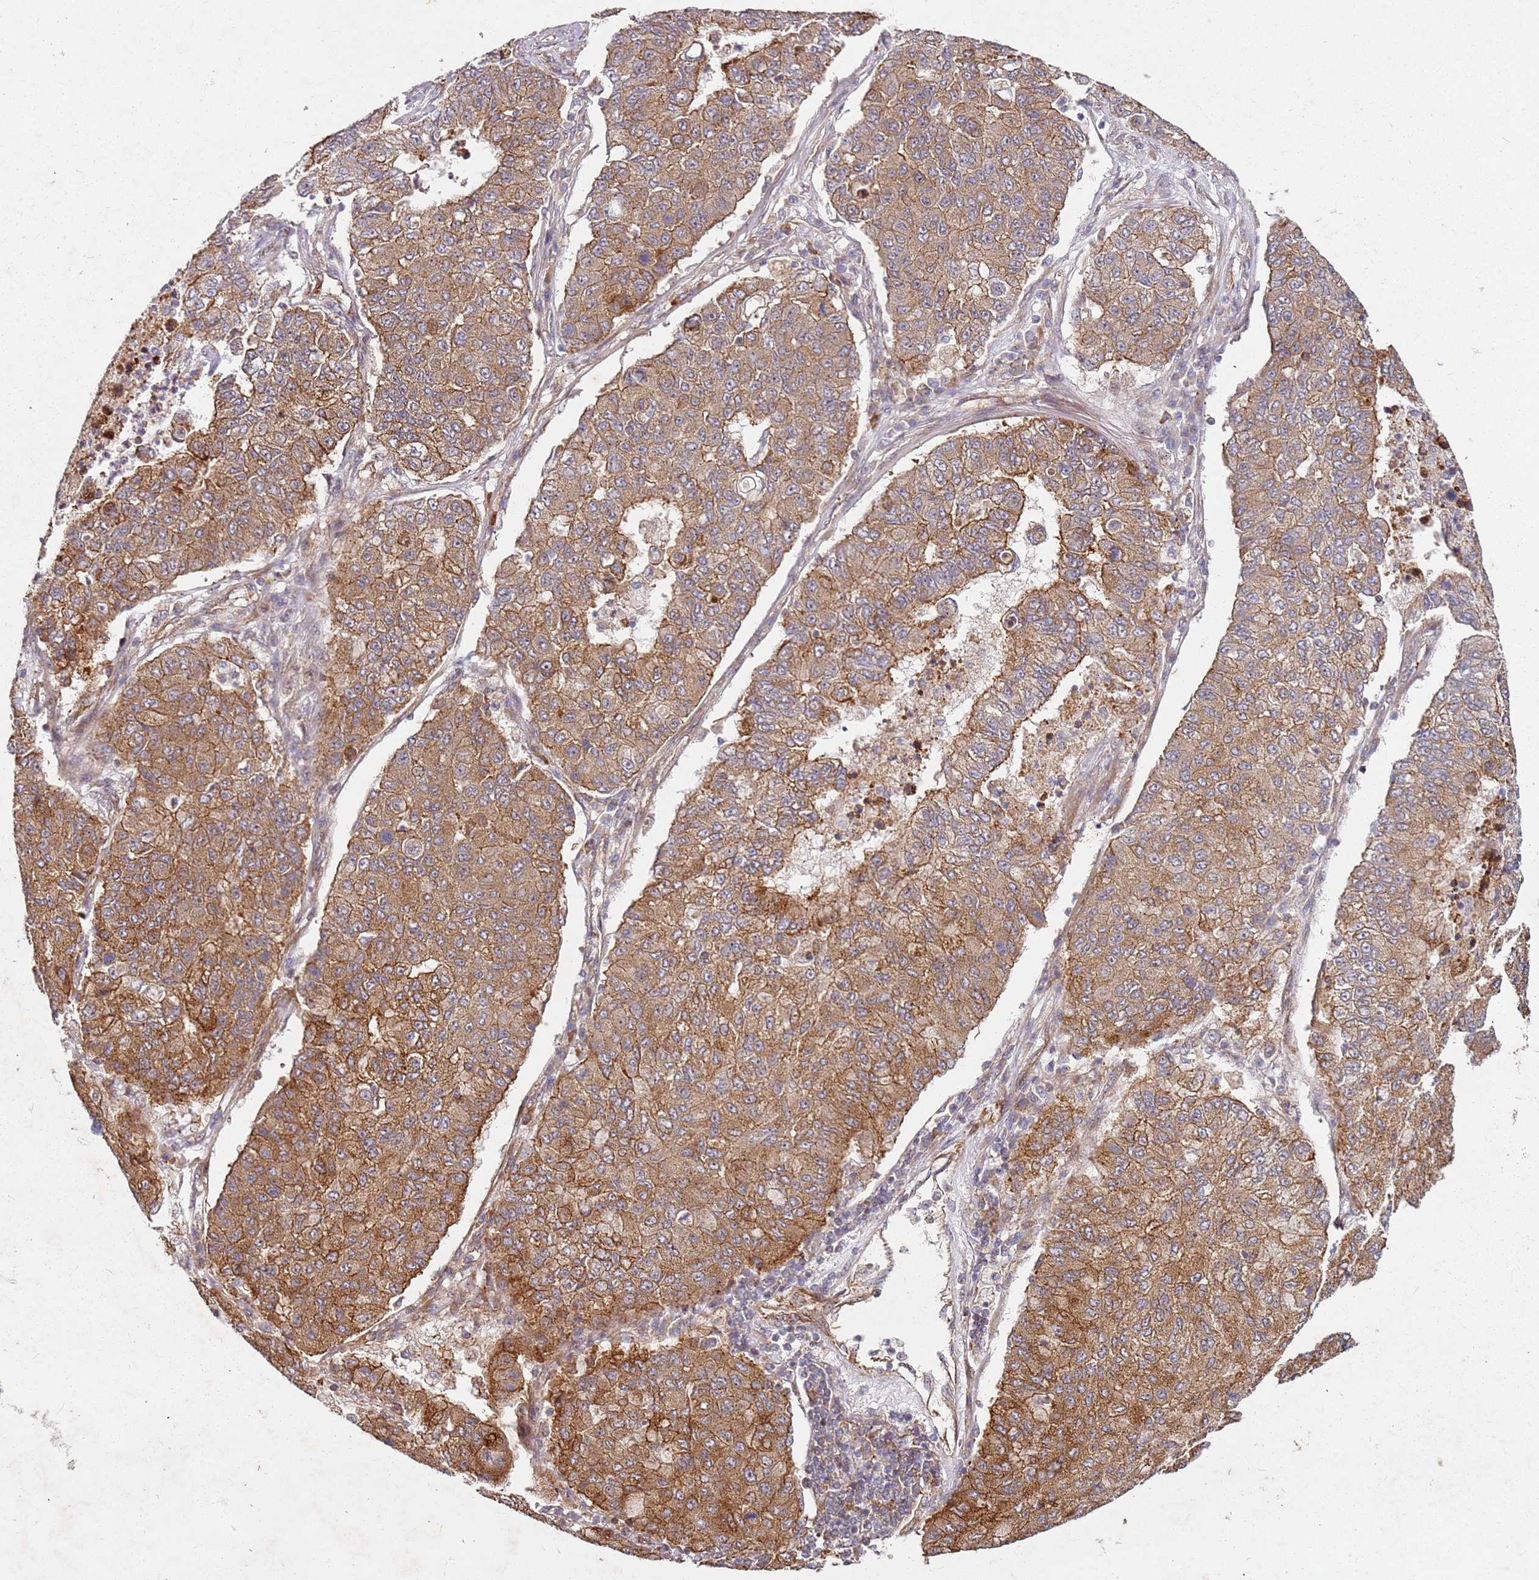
{"staining": {"intensity": "moderate", "quantity": ">75%", "location": "cytoplasmic/membranous"}, "tissue": "lung cancer", "cell_type": "Tumor cells", "image_type": "cancer", "snomed": [{"axis": "morphology", "description": "Squamous cell carcinoma, NOS"}, {"axis": "topography", "description": "Lung"}], "caption": "This histopathology image shows immunohistochemistry staining of human lung squamous cell carcinoma, with medium moderate cytoplasmic/membranous positivity in approximately >75% of tumor cells.", "gene": "C2CD4B", "patient": {"sex": "male", "age": 74}}